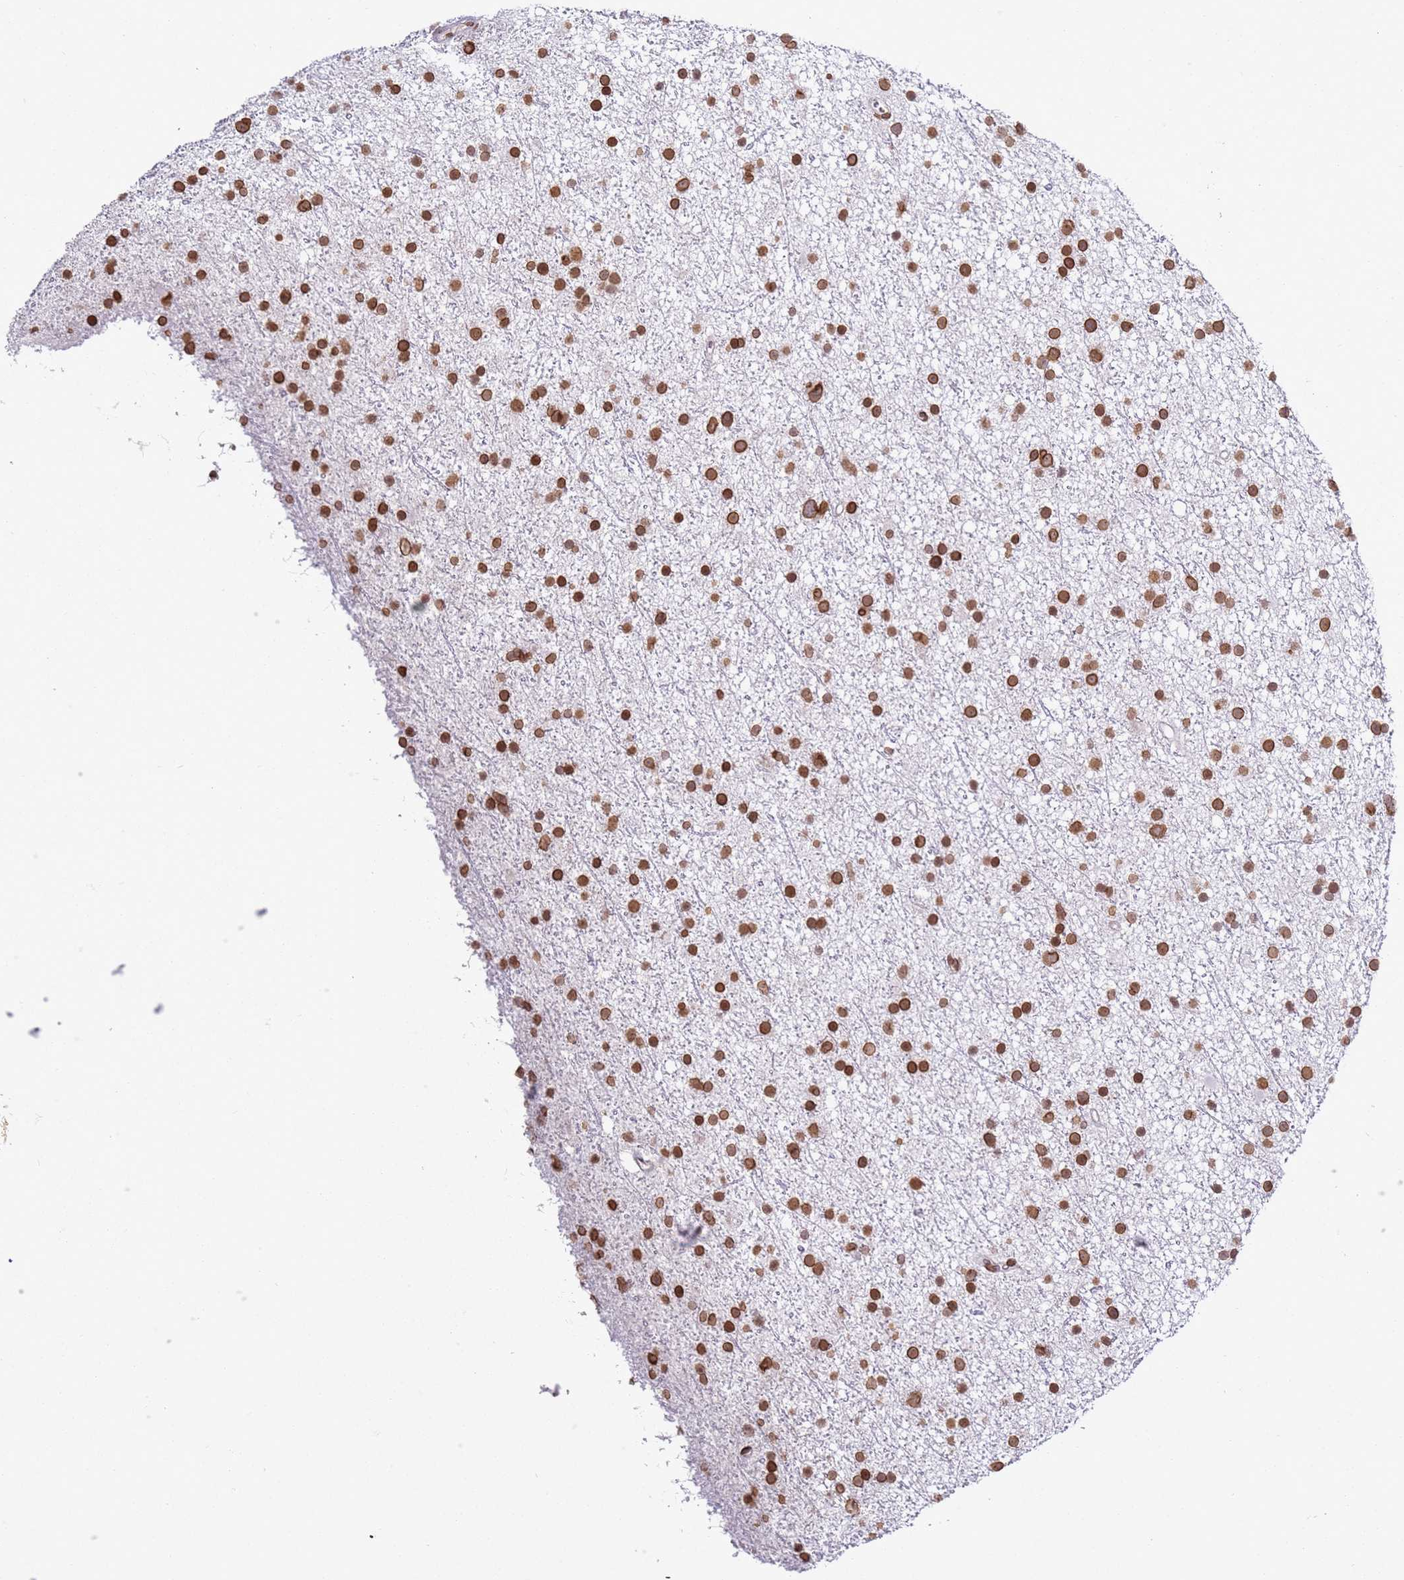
{"staining": {"intensity": "strong", "quantity": ">75%", "location": "nuclear"}, "tissue": "glioma", "cell_type": "Tumor cells", "image_type": "cancer", "snomed": [{"axis": "morphology", "description": "Glioma, malignant, Low grade"}, {"axis": "topography", "description": "Cerebral cortex"}], "caption": "Glioma was stained to show a protein in brown. There is high levels of strong nuclear staining in approximately >75% of tumor cells. (brown staining indicates protein expression, while blue staining denotes nuclei).", "gene": "POU6F1", "patient": {"sex": "female", "age": 39}}